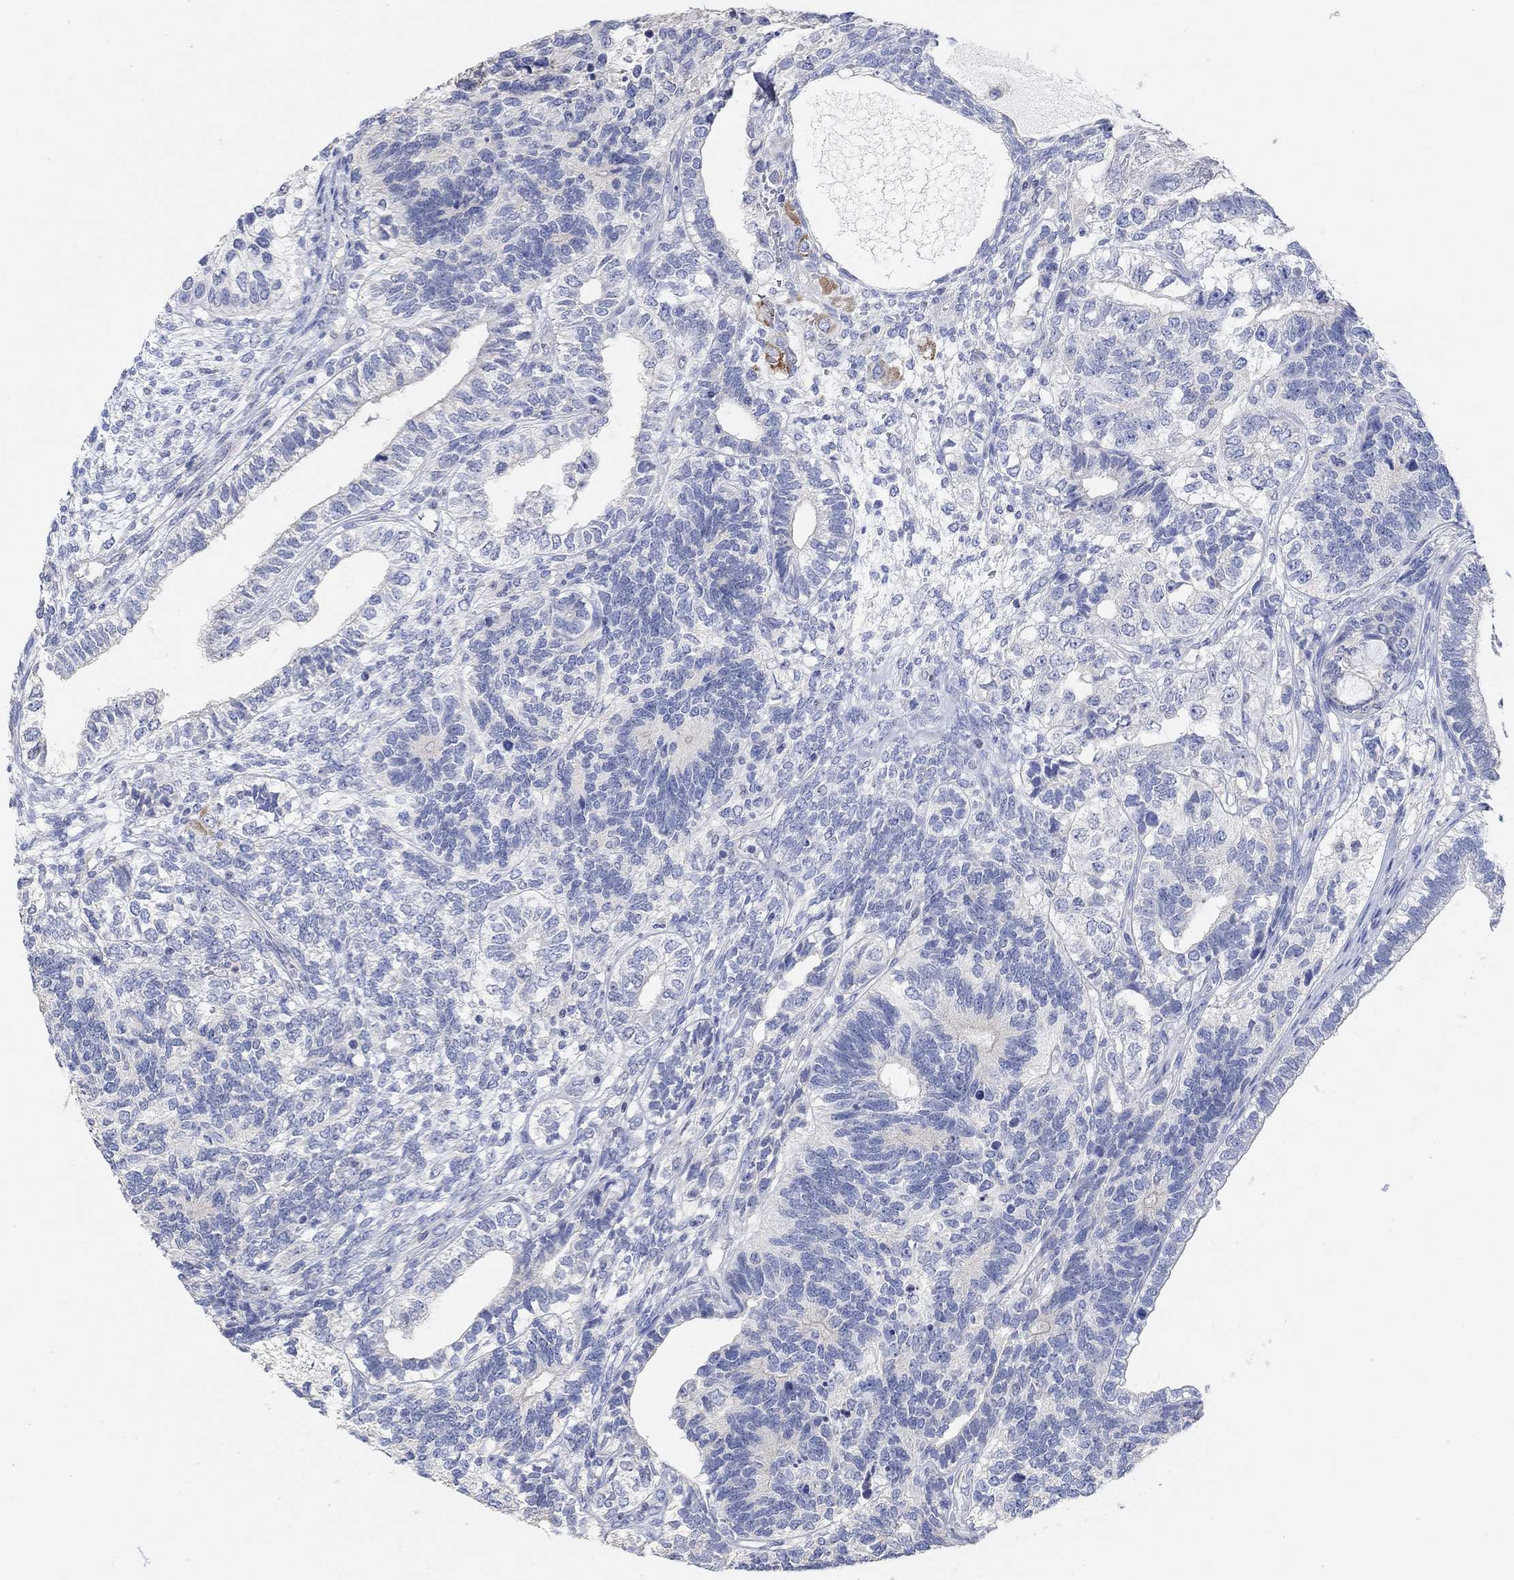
{"staining": {"intensity": "negative", "quantity": "none", "location": "none"}, "tissue": "testis cancer", "cell_type": "Tumor cells", "image_type": "cancer", "snomed": [{"axis": "morphology", "description": "Seminoma, NOS"}, {"axis": "morphology", "description": "Carcinoma, Embryonal, NOS"}, {"axis": "topography", "description": "Testis"}], "caption": "Testis cancer (seminoma) was stained to show a protein in brown. There is no significant positivity in tumor cells.", "gene": "NLRP14", "patient": {"sex": "male", "age": 41}}